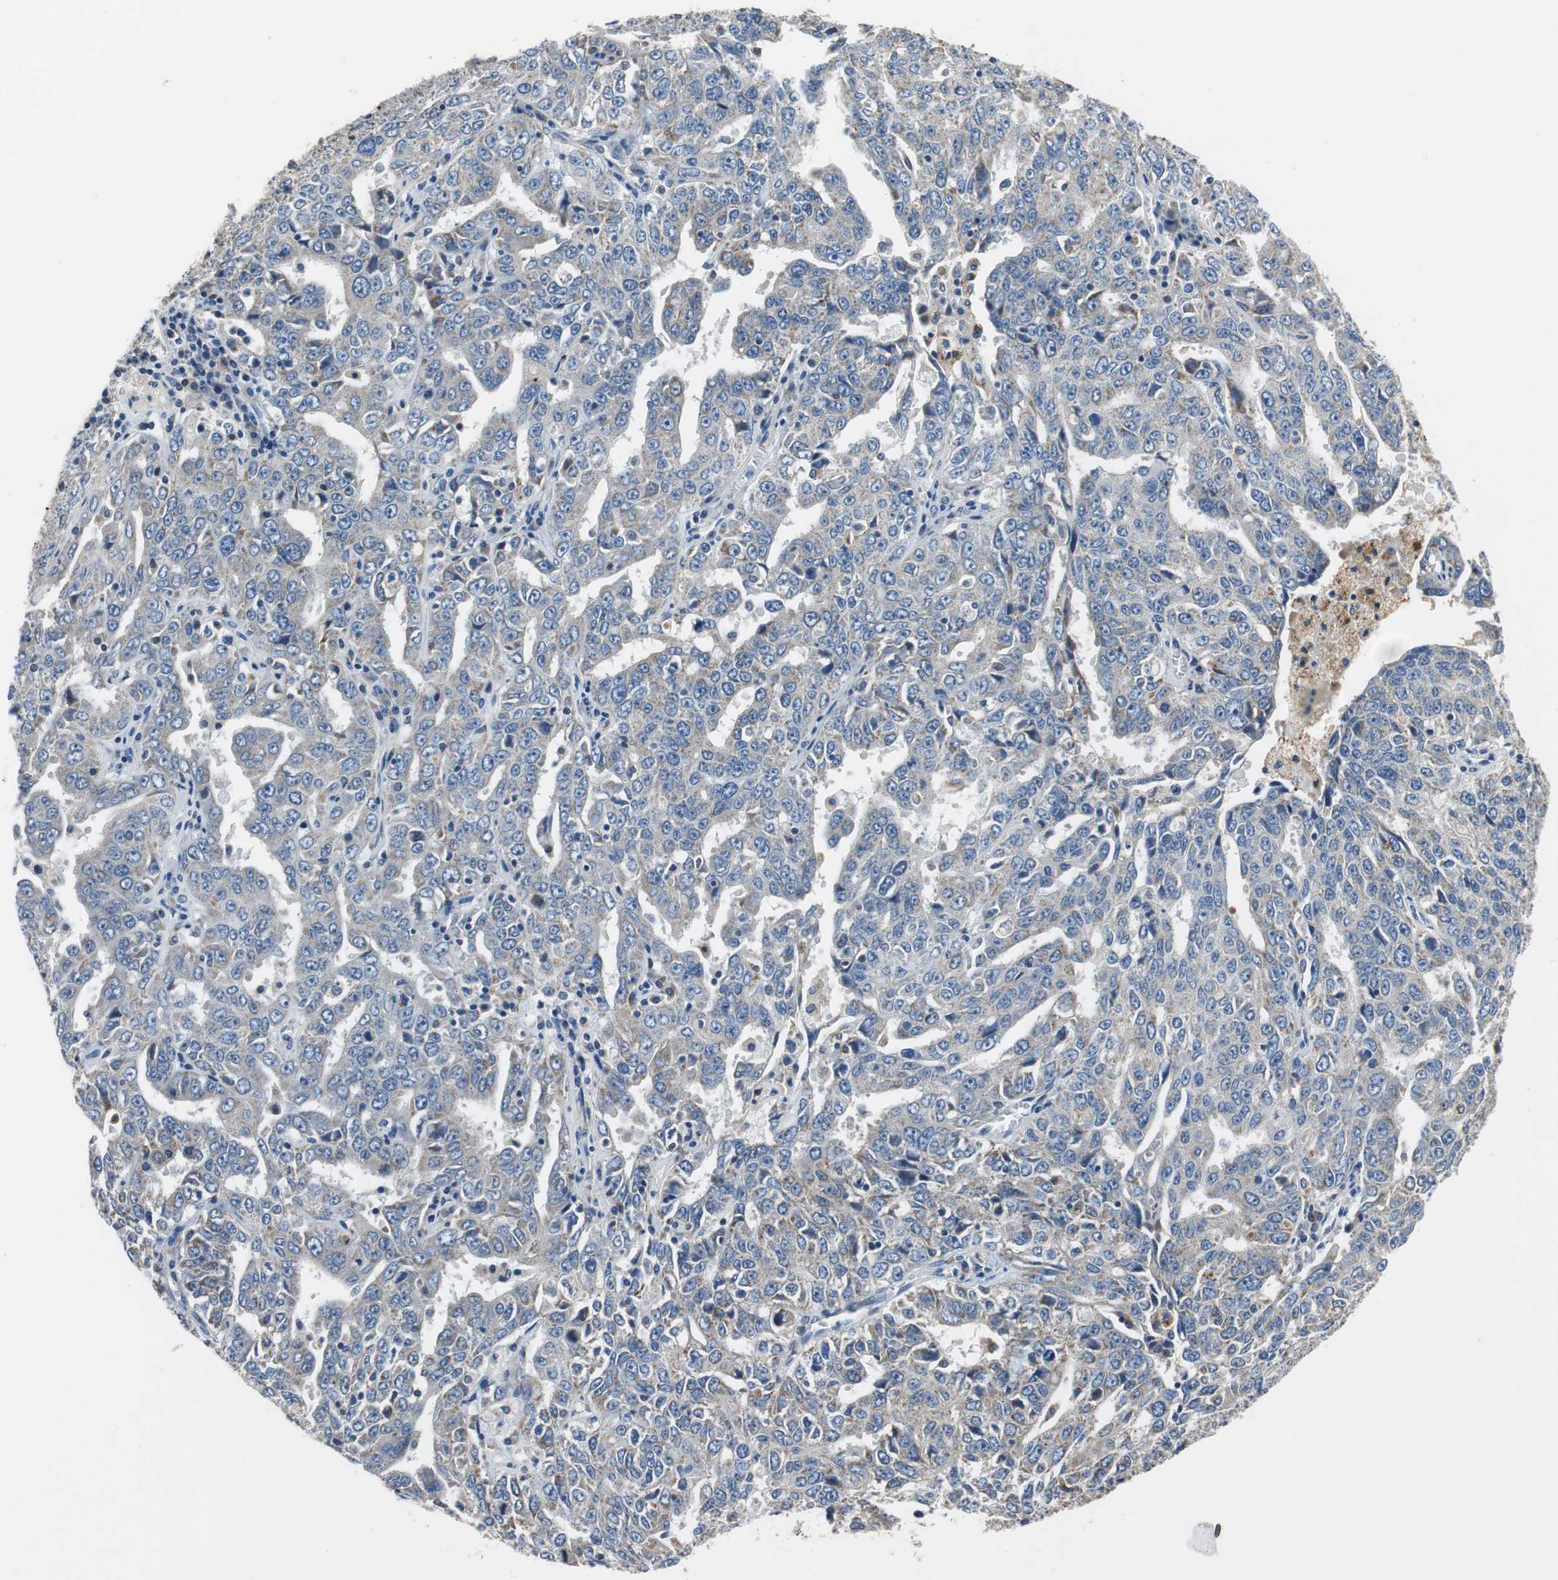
{"staining": {"intensity": "weak", "quantity": "<25%", "location": "cytoplasmic/membranous"}, "tissue": "ovarian cancer", "cell_type": "Tumor cells", "image_type": "cancer", "snomed": [{"axis": "morphology", "description": "Carcinoma, endometroid"}, {"axis": "topography", "description": "Ovary"}], "caption": "Immunohistochemical staining of human ovarian endometroid carcinoma reveals no significant positivity in tumor cells.", "gene": "NLGN1", "patient": {"sex": "female", "age": 62}}